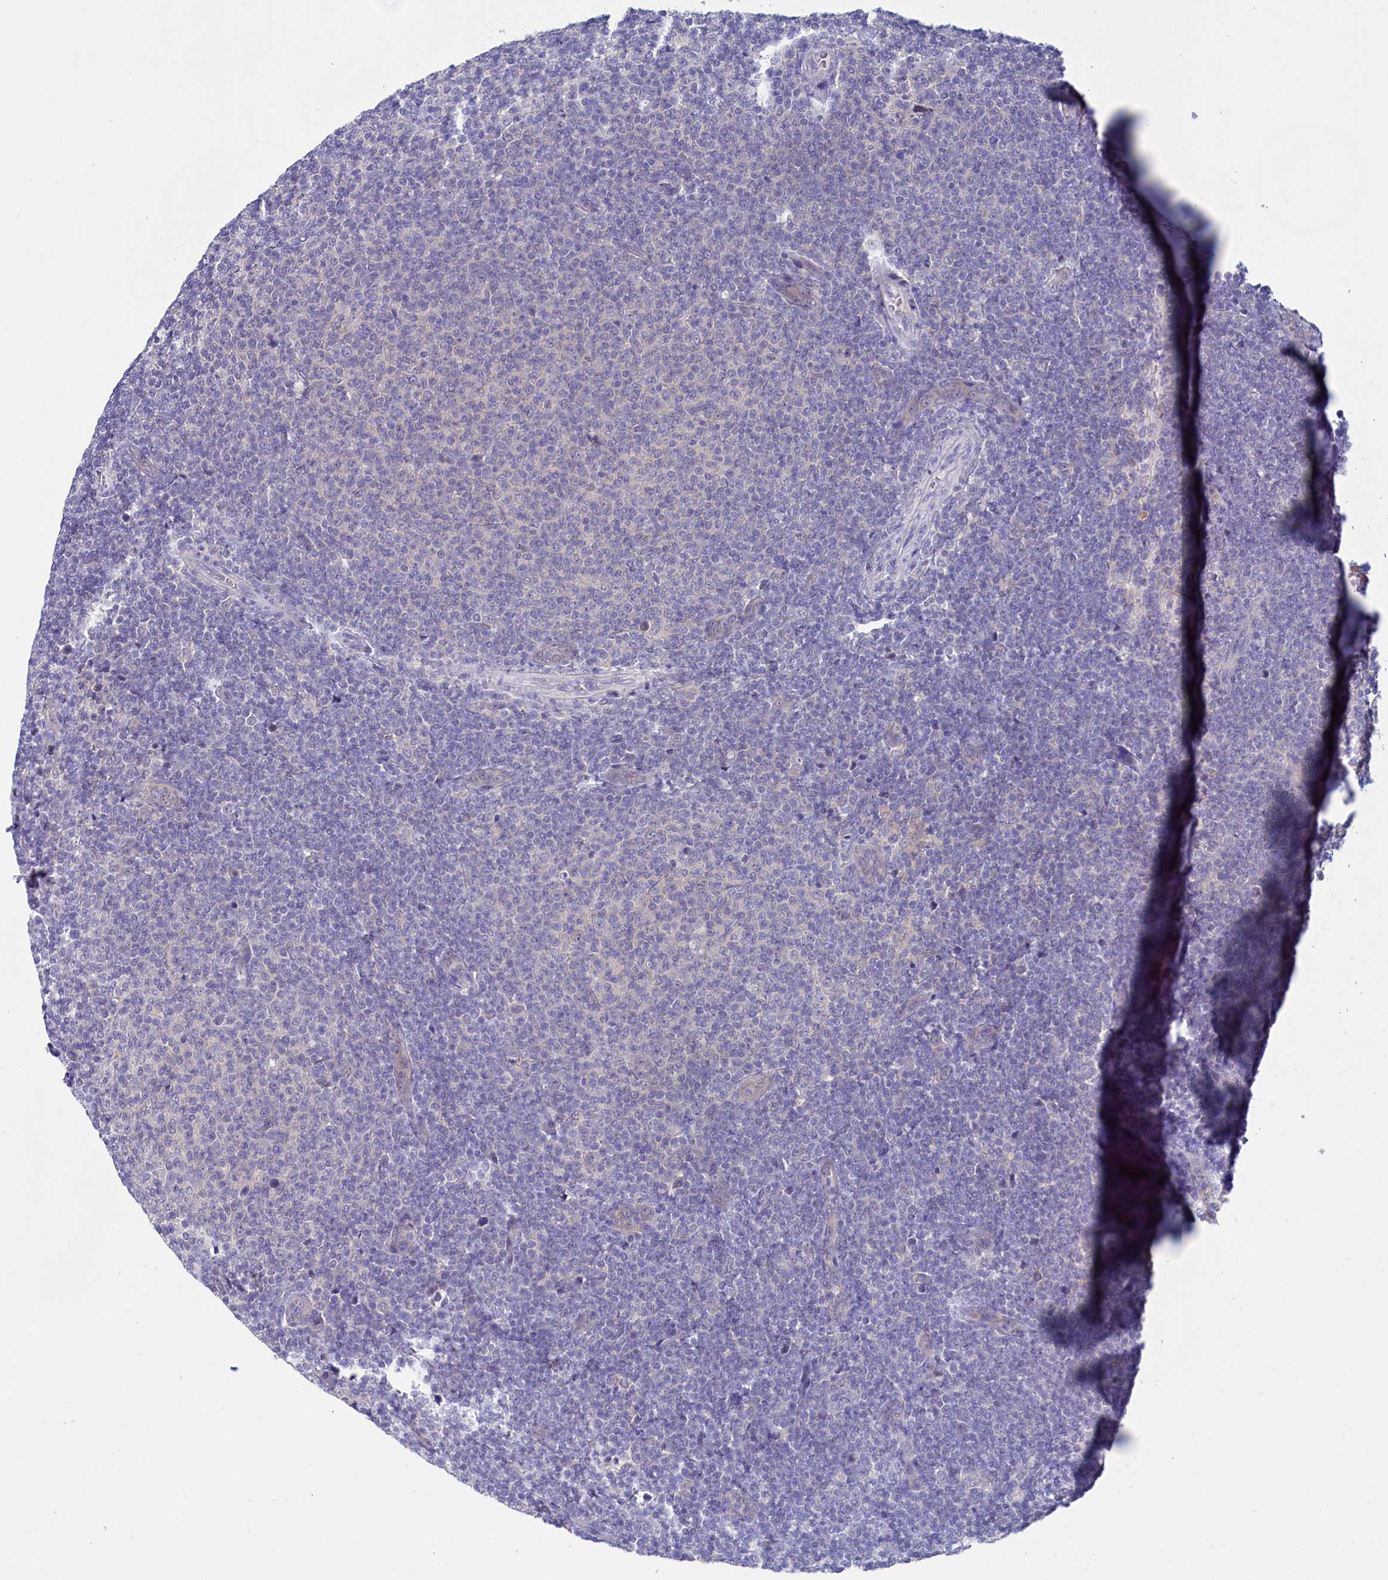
{"staining": {"intensity": "negative", "quantity": "none", "location": "none"}, "tissue": "lymphoma", "cell_type": "Tumor cells", "image_type": "cancer", "snomed": [{"axis": "morphology", "description": "Malignant lymphoma, non-Hodgkin's type, Low grade"}, {"axis": "topography", "description": "Lymph node"}], "caption": "This is an immunohistochemistry (IHC) image of low-grade malignant lymphoma, non-Hodgkin's type. There is no expression in tumor cells.", "gene": "CIAPIN1", "patient": {"sex": "male", "age": 66}}